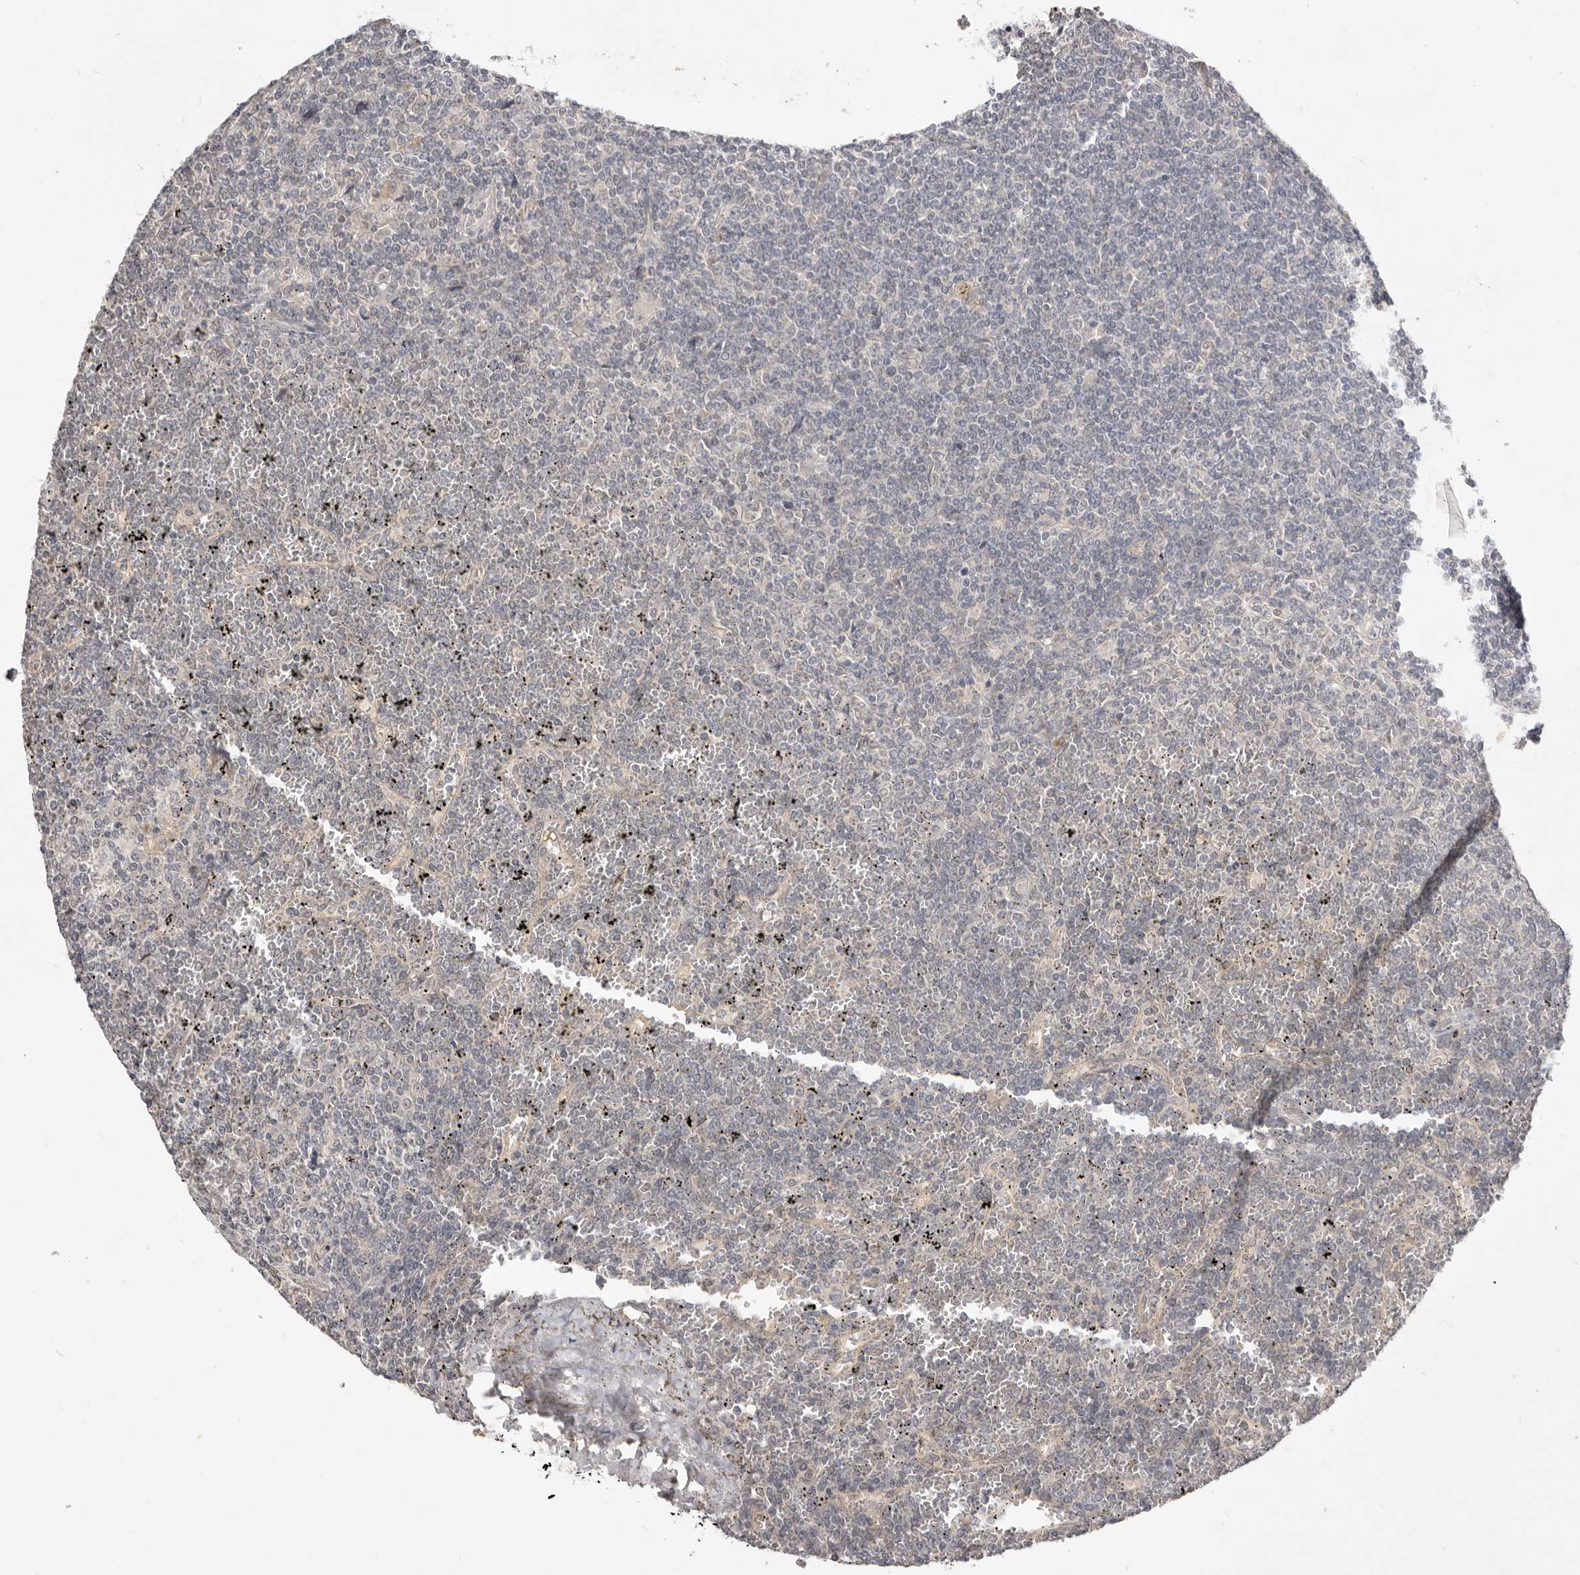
{"staining": {"intensity": "negative", "quantity": "none", "location": "none"}, "tissue": "lymphoma", "cell_type": "Tumor cells", "image_type": "cancer", "snomed": [{"axis": "morphology", "description": "Malignant lymphoma, non-Hodgkin's type, Low grade"}, {"axis": "topography", "description": "Spleen"}], "caption": "Immunohistochemical staining of lymphoma shows no significant positivity in tumor cells.", "gene": "NSUN4", "patient": {"sex": "female", "age": 19}}